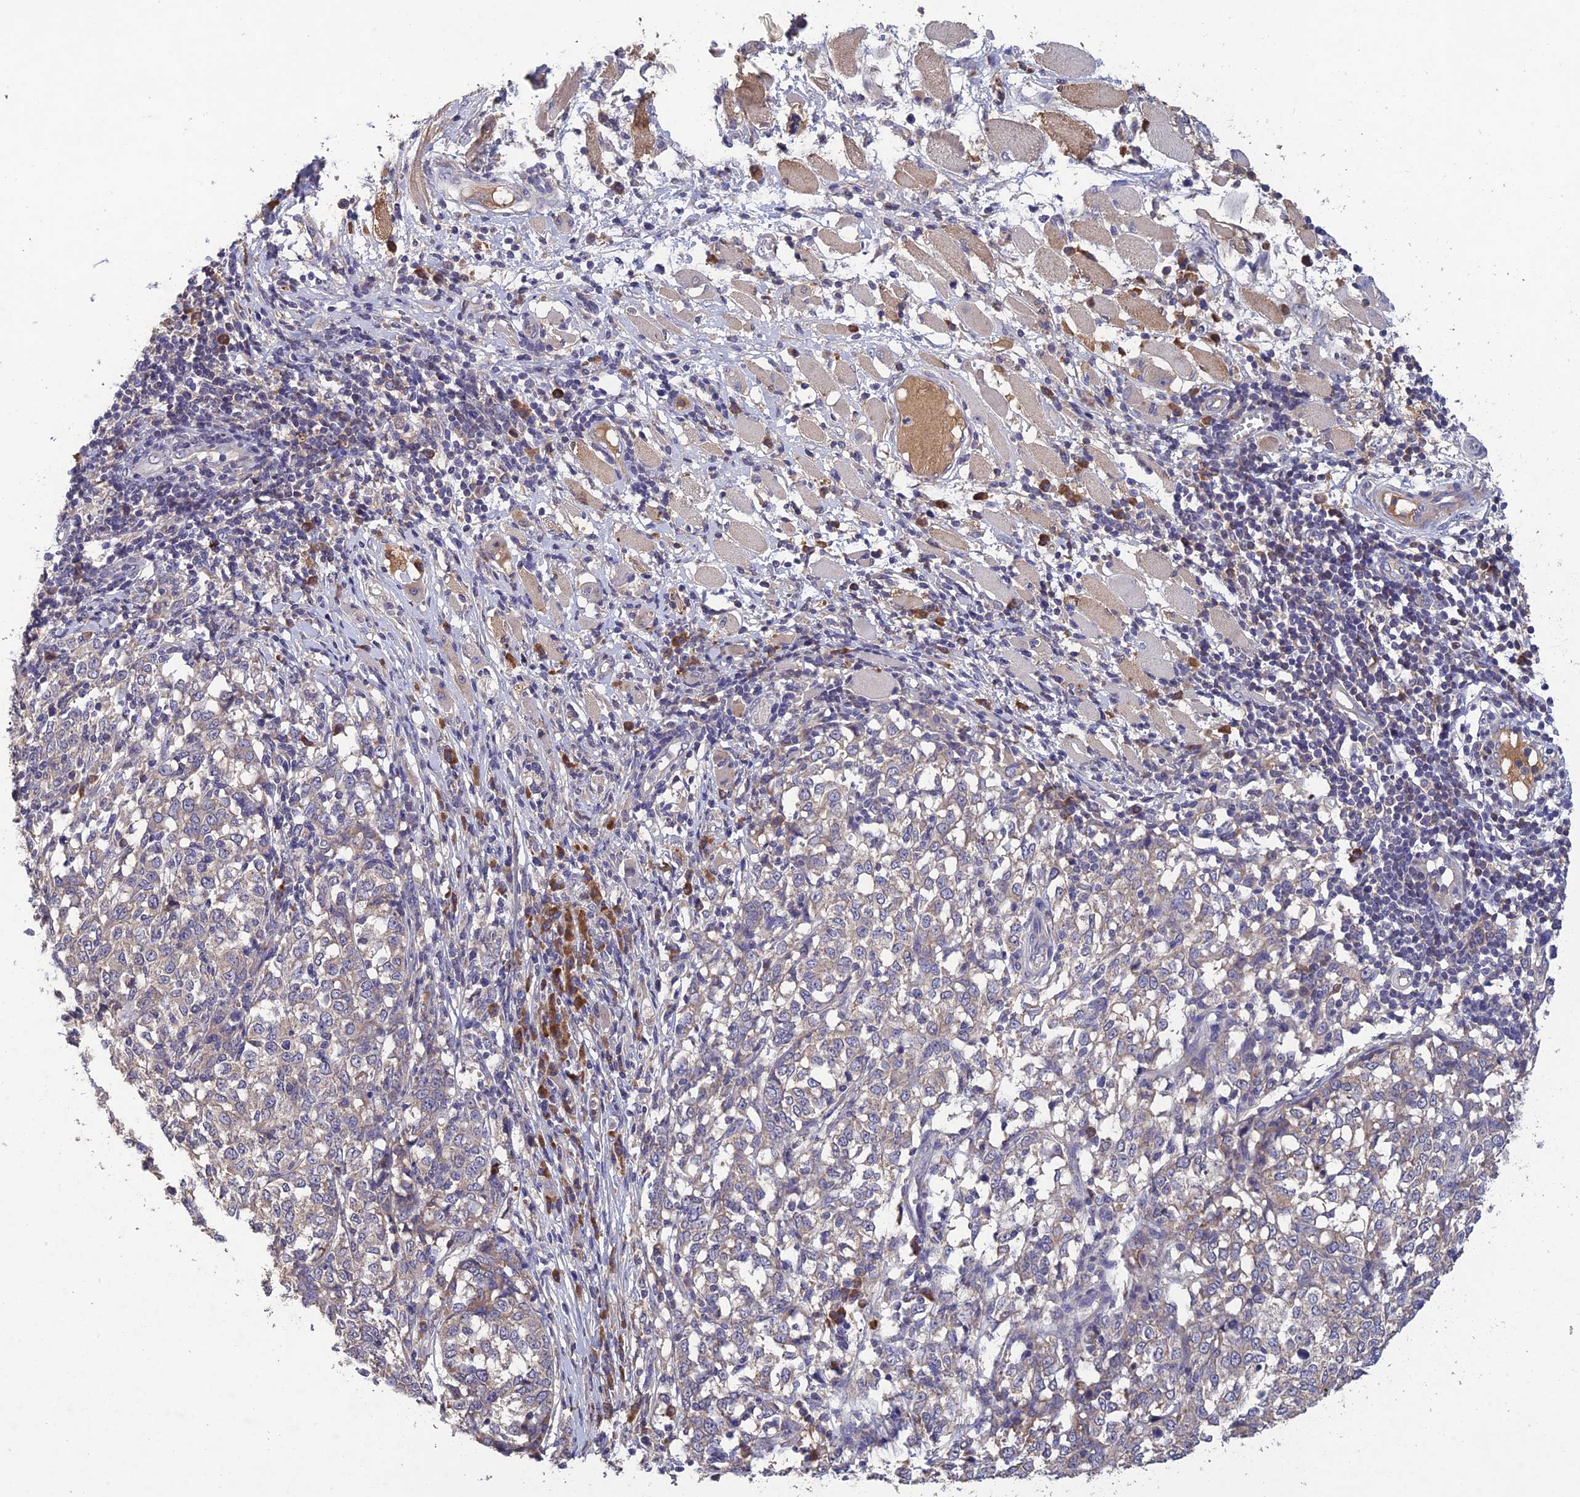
{"staining": {"intensity": "moderate", "quantity": "25%-75%", "location": "cytoplasmic/membranous"}, "tissue": "melanoma", "cell_type": "Tumor cells", "image_type": "cancer", "snomed": [{"axis": "morphology", "description": "Malignant melanoma, NOS"}, {"axis": "topography", "description": "Skin"}], "caption": "Tumor cells display medium levels of moderate cytoplasmic/membranous positivity in about 25%-75% of cells in human melanoma. The staining was performed using DAB, with brown indicating positive protein expression. Nuclei are stained blue with hematoxylin.", "gene": "SLC39A13", "patient": {"sex": "female", "age": 72}}